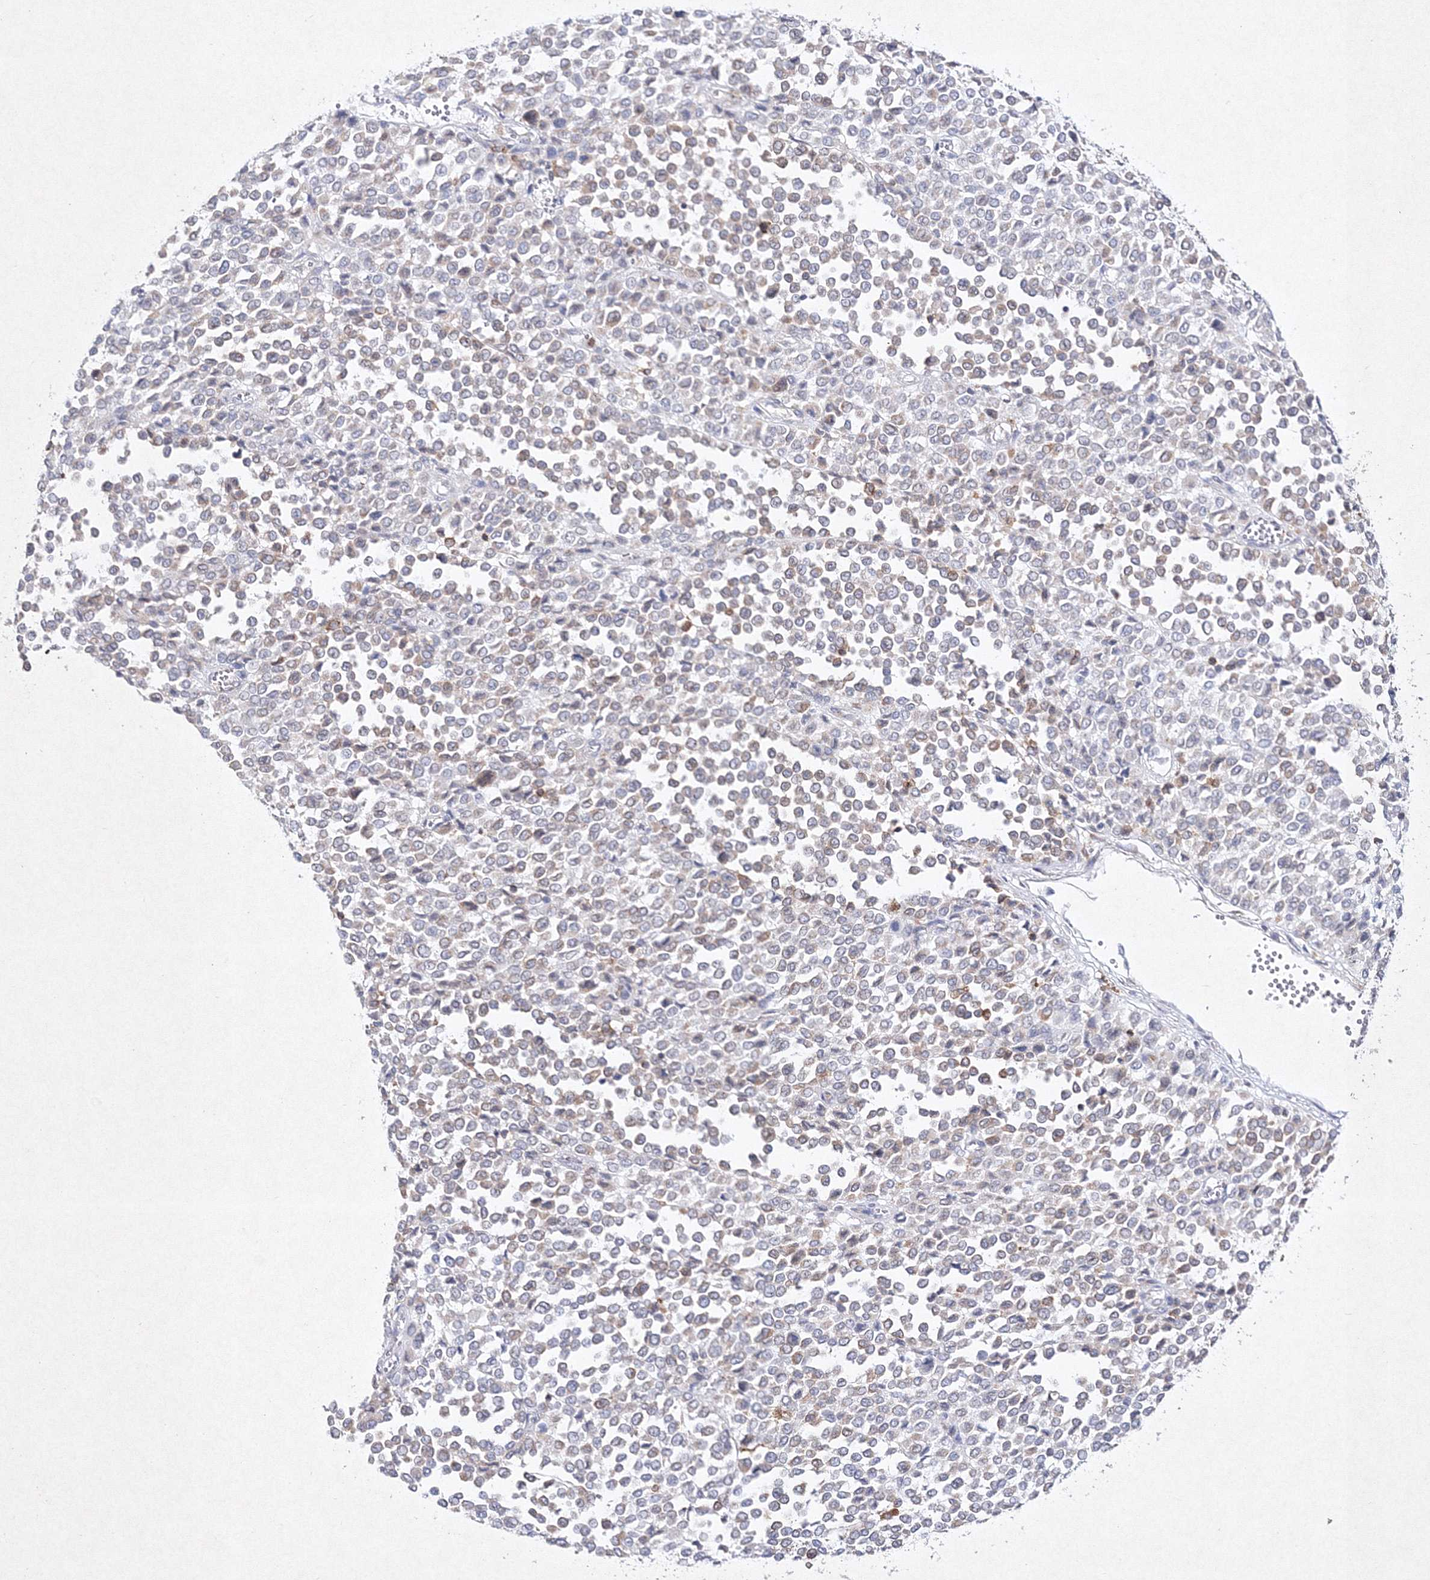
{"staining": {"intensity": "negative", "quantity": "none", "location": "none"}, "tissue": "melanoma", "cell_type": "Tumor cells", "image_type": "cancer", "snomed": [{"axis": "morphology", "description": "Malignant melanoma, Metastatic site"}, {"axis": "topography", "description": "Pancreas"}], "caption": "There is no significant expression in tumor cells of malignant melanoma (metastatic site). (Brightfield microscopy of DAB IHC at high magnification).", "gene": "HCST", "patient": {"sex": "female", "age": 30}}